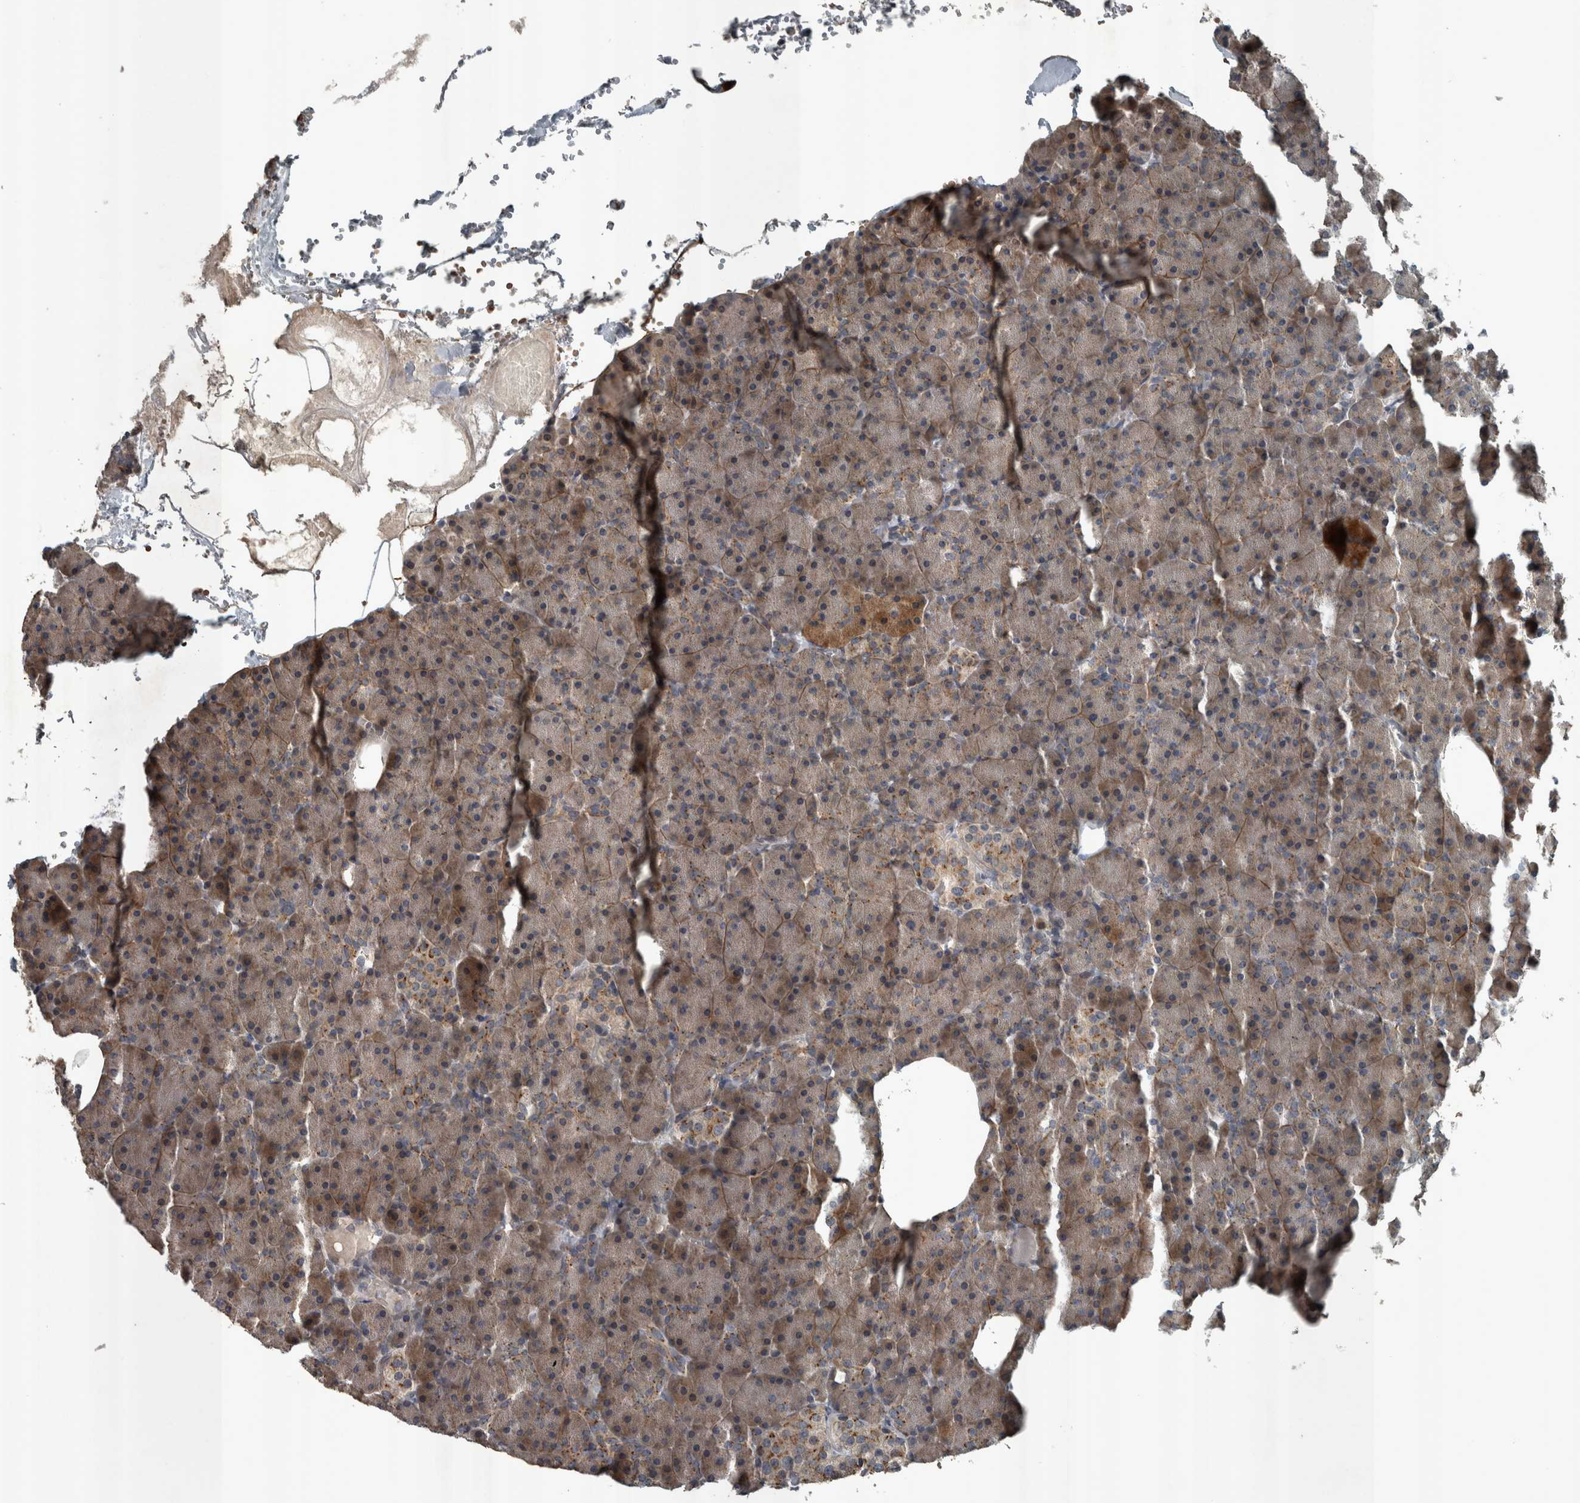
{"staining": {"intensity": "moderate", "quantity": "25%-75%", "location": "cytoplasmic/membranous"}, "tissue": "pancreas", "cell_type": "Exocrine glandular cells", "image_type": "normal", "snomed": [{"axis": "morphology", "description": "Normal tissue, NOS"}, {"axis": "morphology", "description": "Carcinoid, malignant, NOS"}, {"axis": "topography", "description": "Pancreas"}], "caption": "Immunohistochemical staining of unremarkable human pancreas exhibits moderate cytoplasmic/membranous protein positivity in about 25%-75% of exocrine glandular cells. The staining is performed using DAB brown chromogen to label protein expression. The nuclei are counter-stained blue using hematoxylin.", "gene": "ZNF345", "patient": {"sex": "female", "age": 35}}